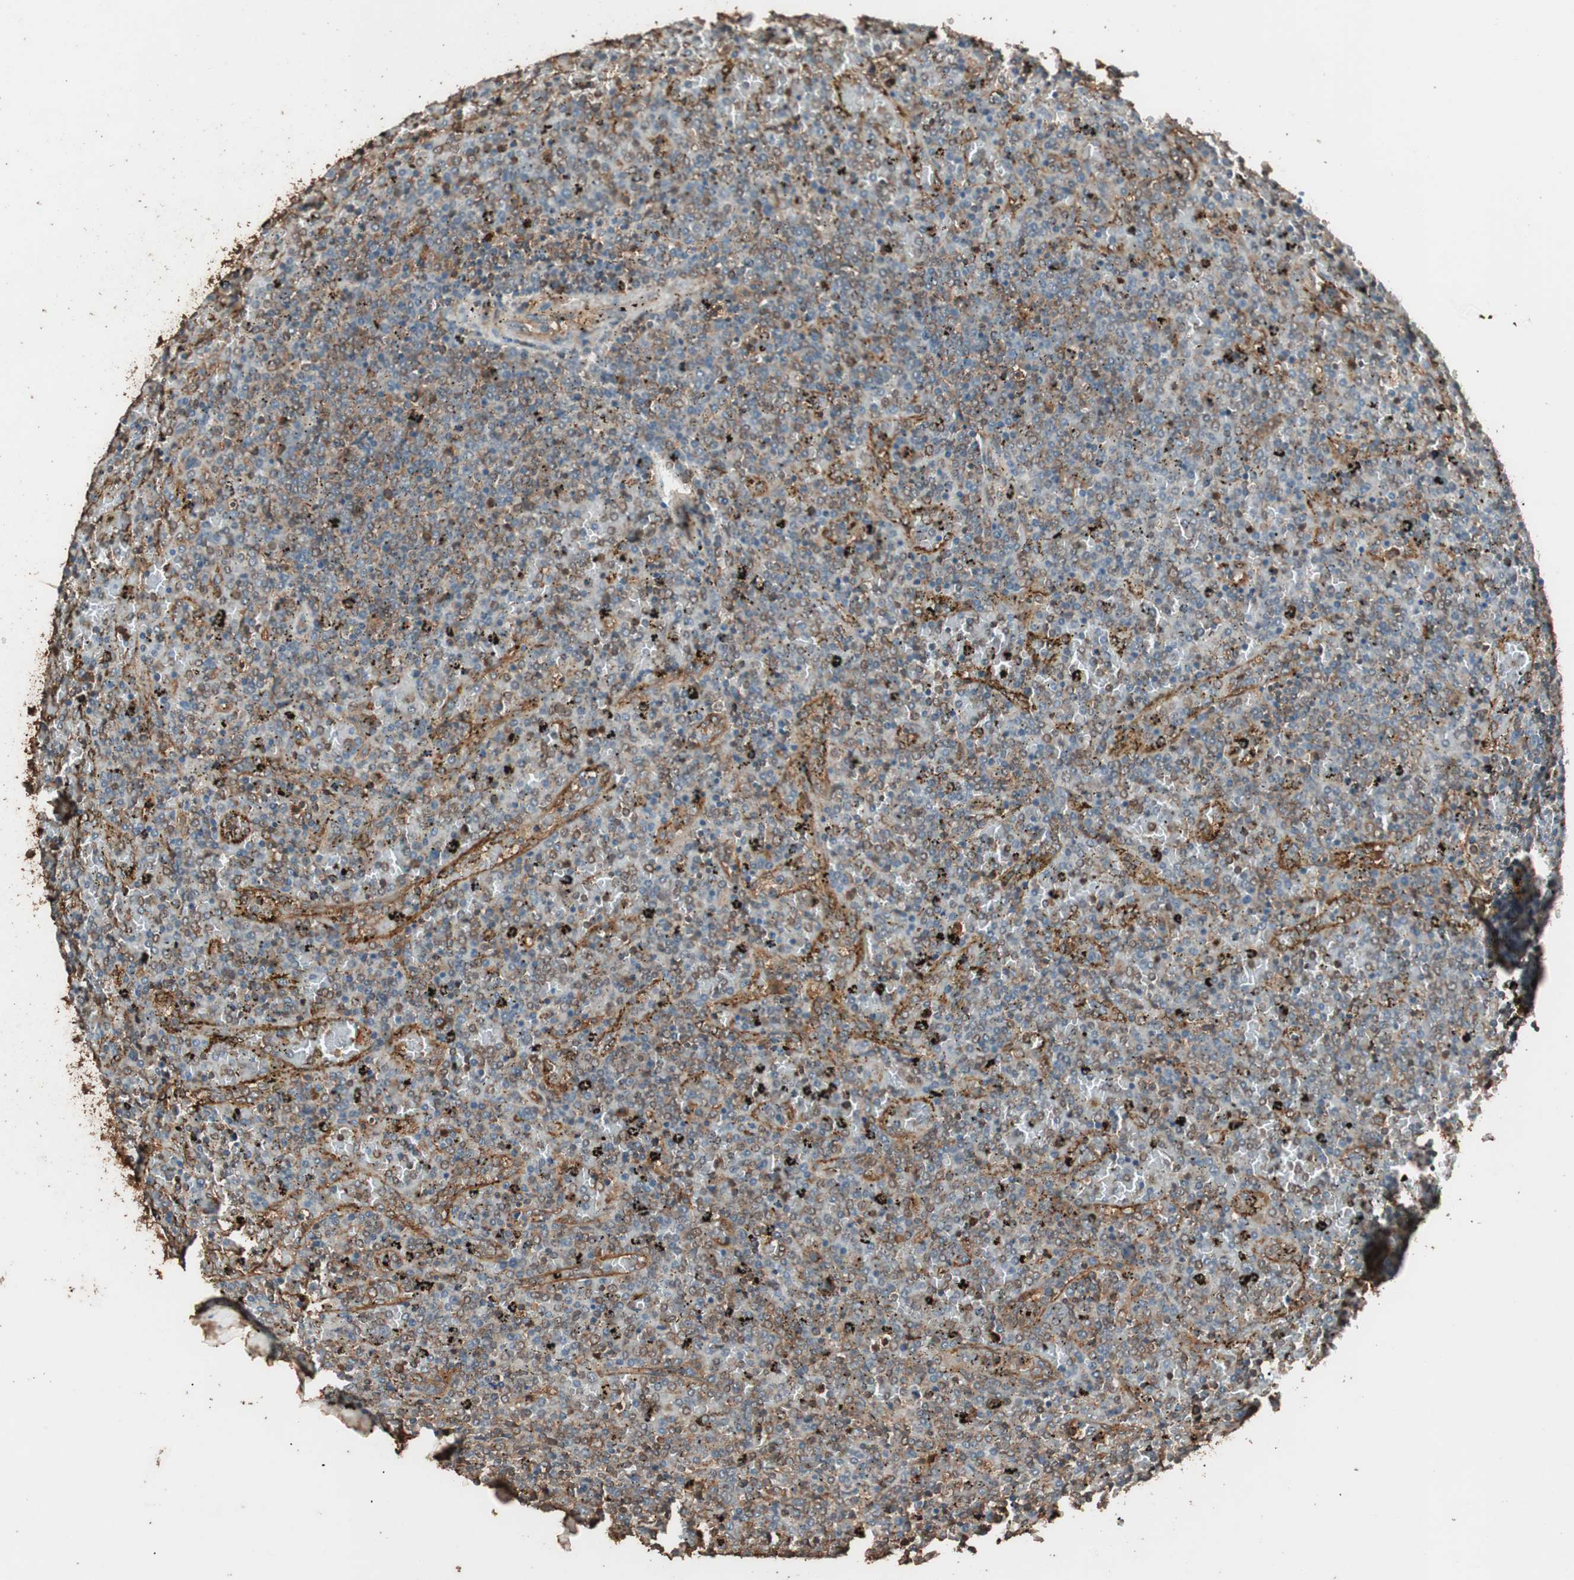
{"staining": {"intensity": "moderate", "quantity": "25%-75%", "location": "cytoplasmic/membranous"}, "tissue": "lymphoma", "cell_type": "Tumor cells", "image_type": "cancer", "snomed": [{"axis": "morphology", "description": "Malignant lymphoma, non-Hodgkin's type, Low grade"}, {"axis": "topography", "description": "Spleen"}], "caption": "IHC (DAB (3,3'-diaminobenzidine)) staining of lymphoma shows moderate cytoplasmic/membranous protein staining in approximately 25%-75% of tumor cells.", "gene": "CCN4", "patient": {"sex": "female", "age": 77}}